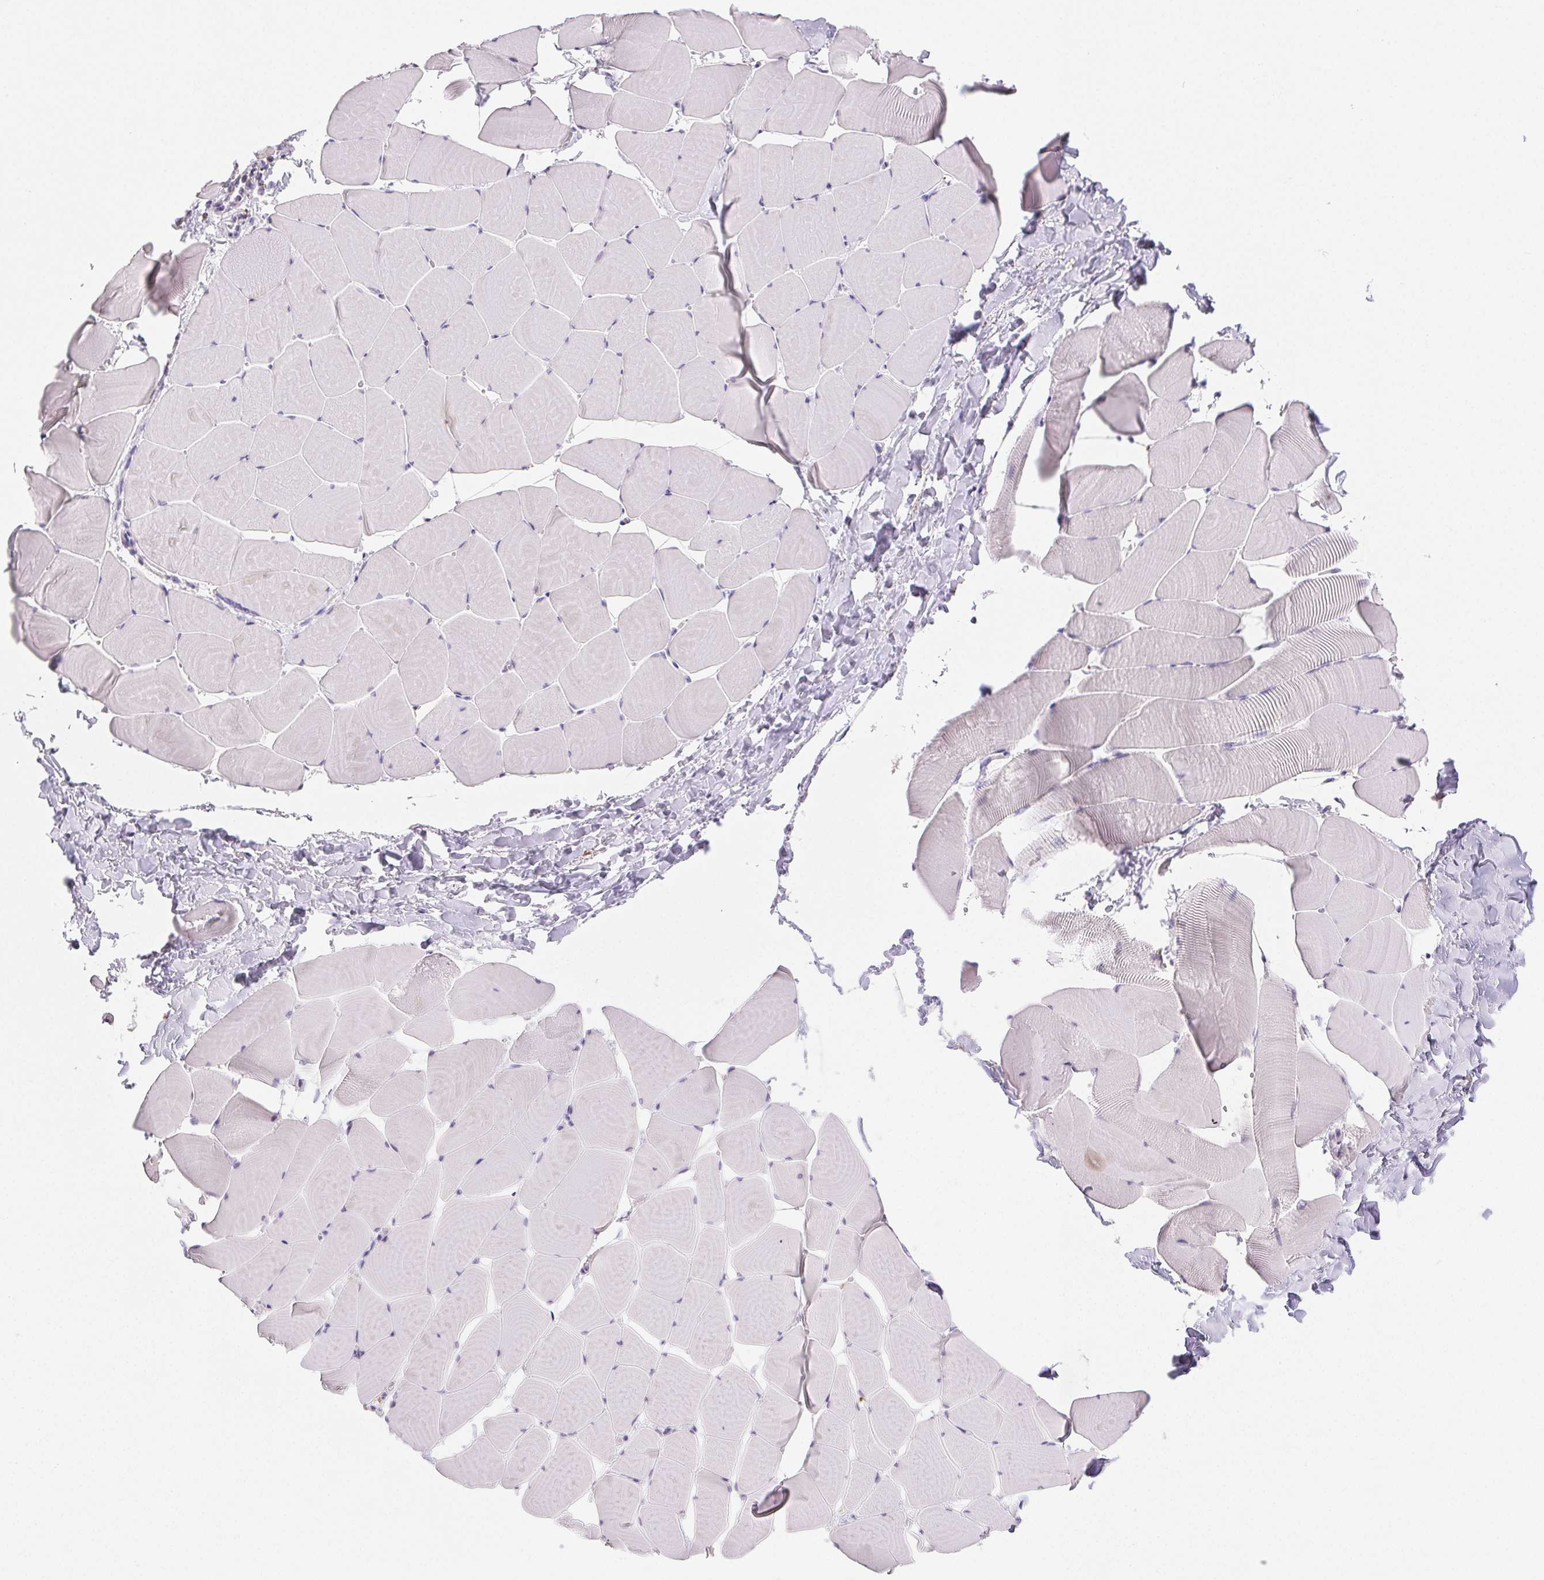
{"staining": {"intensity": "negative", "quantity": "none", "location": "none"}, "tissue": "skeletal muscle", "cell_type": "Myocytes", "image_type": "normal", "snomed": [{"axis": "morphology", "description": "Normal tissue, NOS"}, {"axis": "topography", "description": "Skeletal muscle"}], "caption": "An image of human skeletal muscle is negative for staining in myocytes. The staining is performed using DAB brown chromogen with nuclei counter-stained in using hematoxylin.", "gene": "LIPA", "patient": {"sex": "male", "age": 25}}